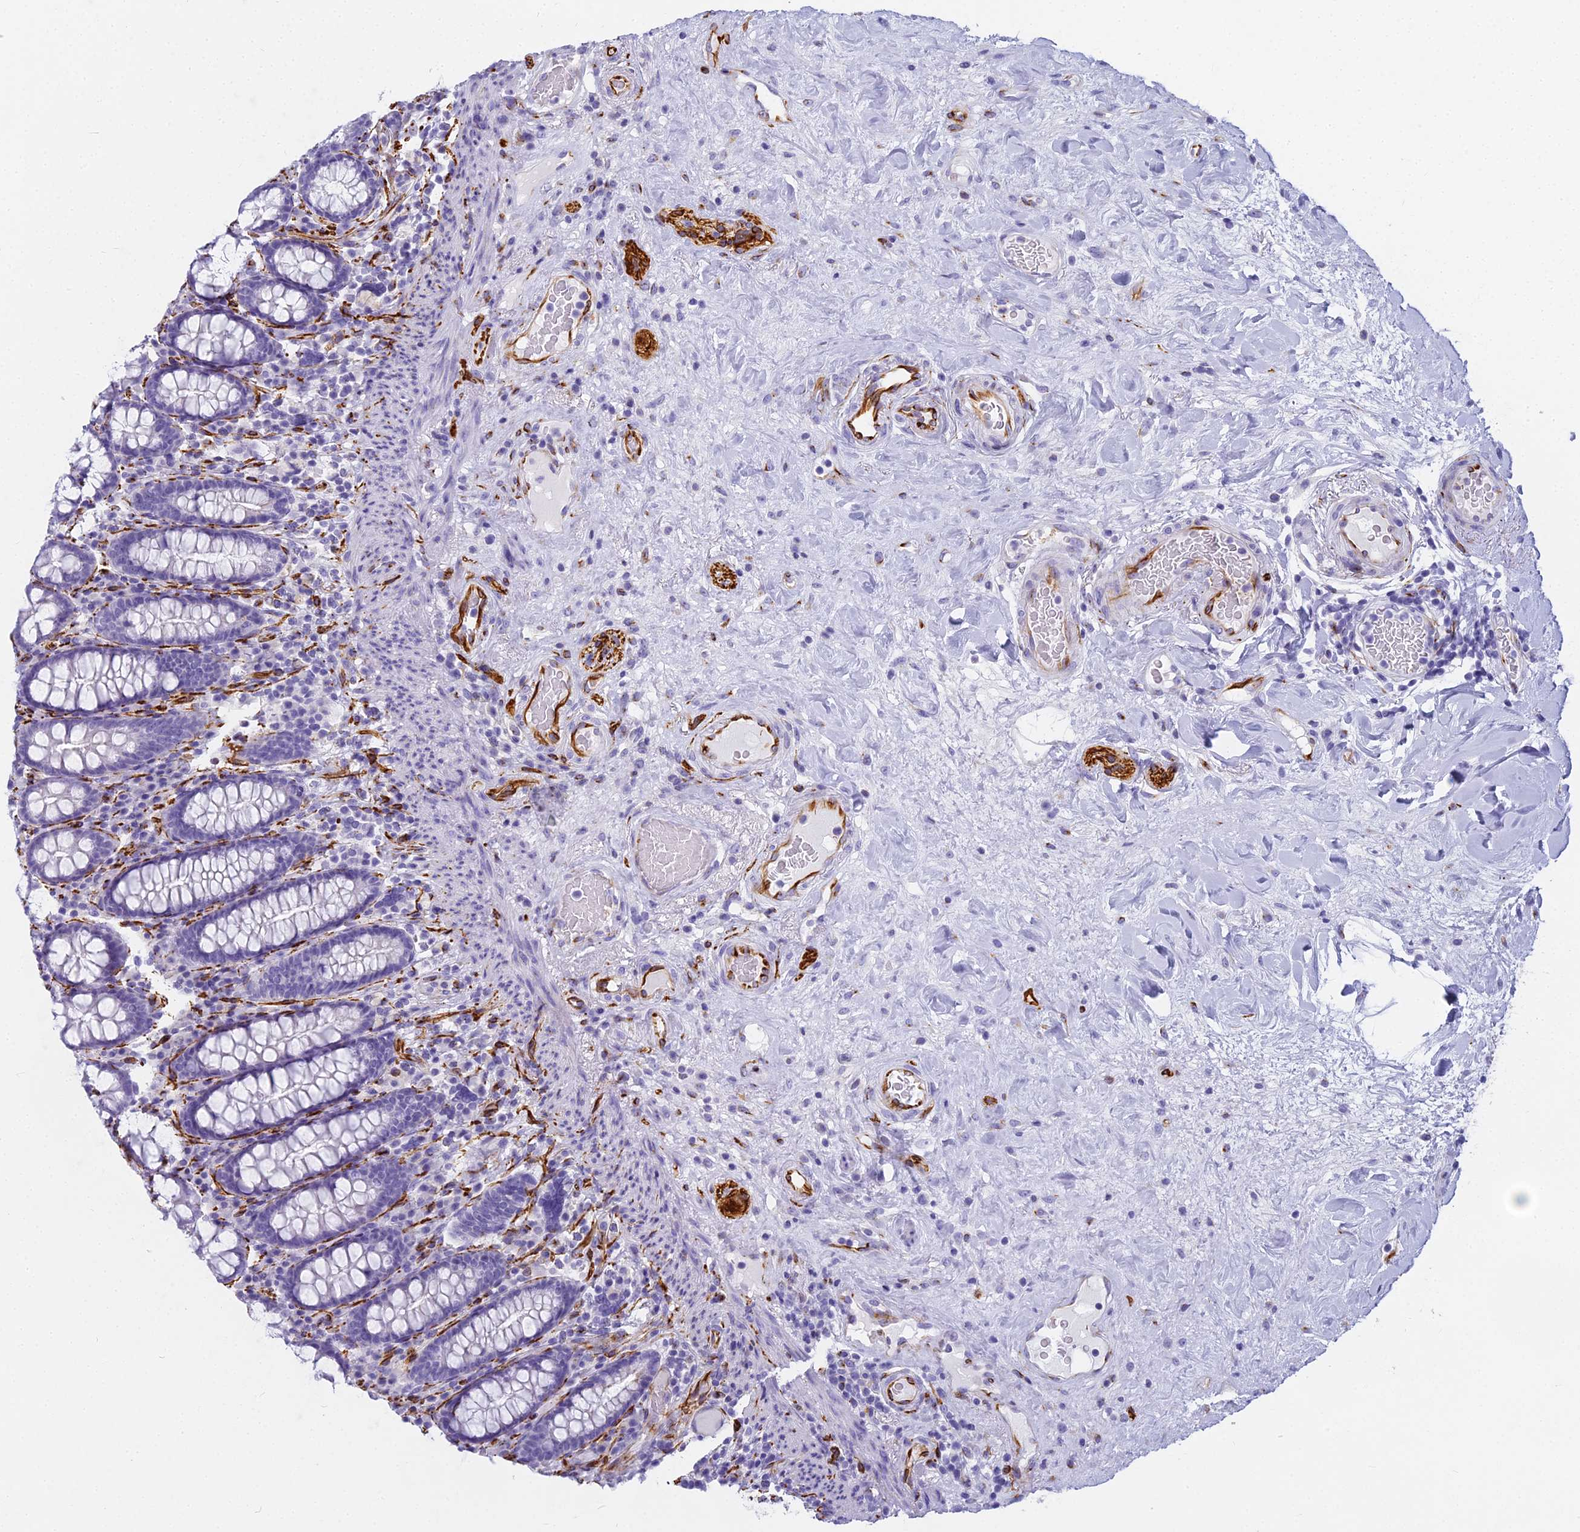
{"staining": {"intensity": "strong", "quantity": "25%-75%", "location": "cytoplasmic/membranous"}, "tissue": "colon", "cell_type": "Endothelial cells", "image_type": "normal", "snomed": [{"axis": "morphology", "description": "Normal tissue, NOS"}, {"axis": "topography", "description": "Colon"}], "caption": "Colon stained for a protein (brown) reveals strong cytoplasmic/membranous positive positivity in about 25%-75% of endothelial cells.", "gene": "ENSG00000265118", "patient": {"sex": "female", "age": 79}}